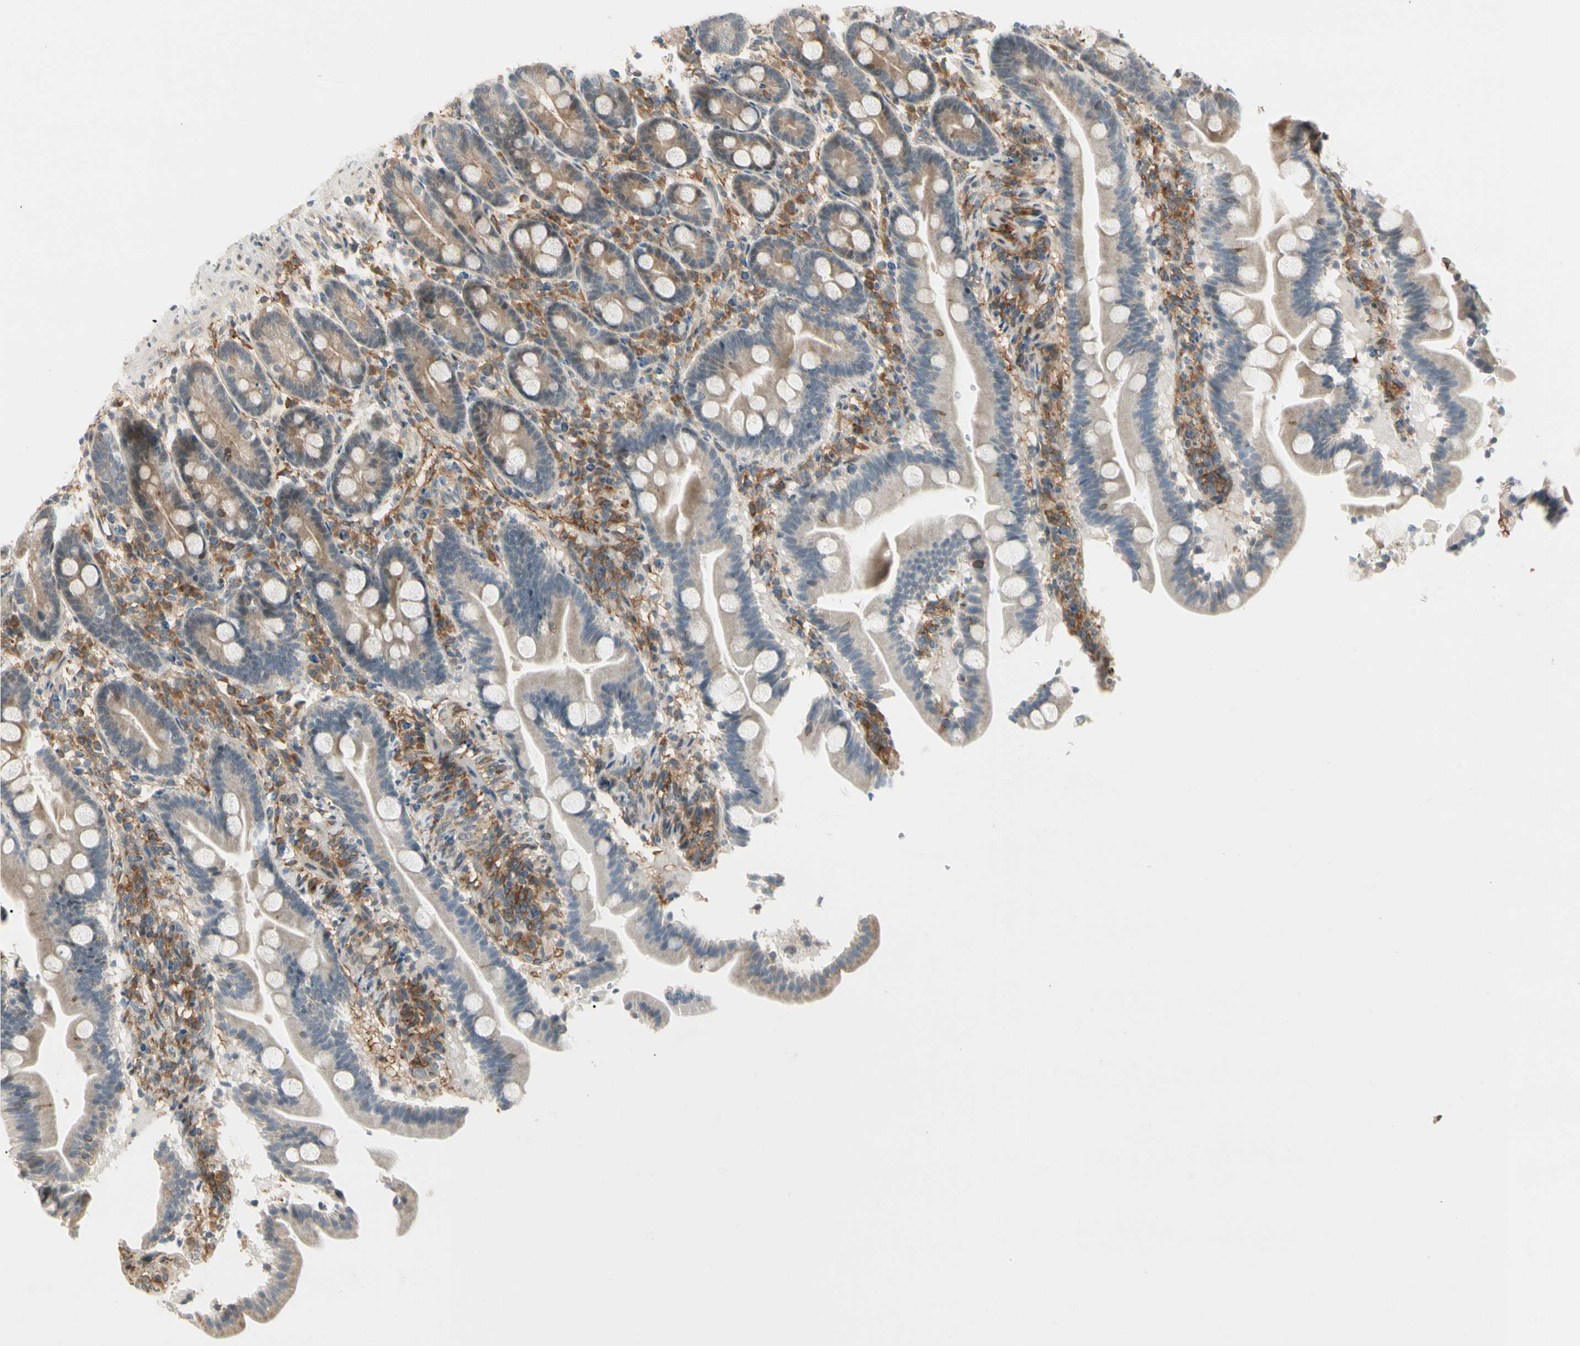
{"staining": {"intensity": "weak", "quantity": ">75%", "location": "cytoplasmic/membranous"}, "tissue": "duodenum", "cell_type": "Glandular cells", "image_type": "normal", "snomed": [{"axis": "morphology", "description": "Normal tissue, NOS"}, {"axis": "topography", "description": "Duodenum"}], "caption": "A photomicrograph of duodenum stained for a protein reveals weak cytoplasmic/membranous brown staining in glandular cells. (IHC, brightfield microscopy, high magnification).", "gene": "FNDC3B", "patient": {"sex": "male", "age": 54}}